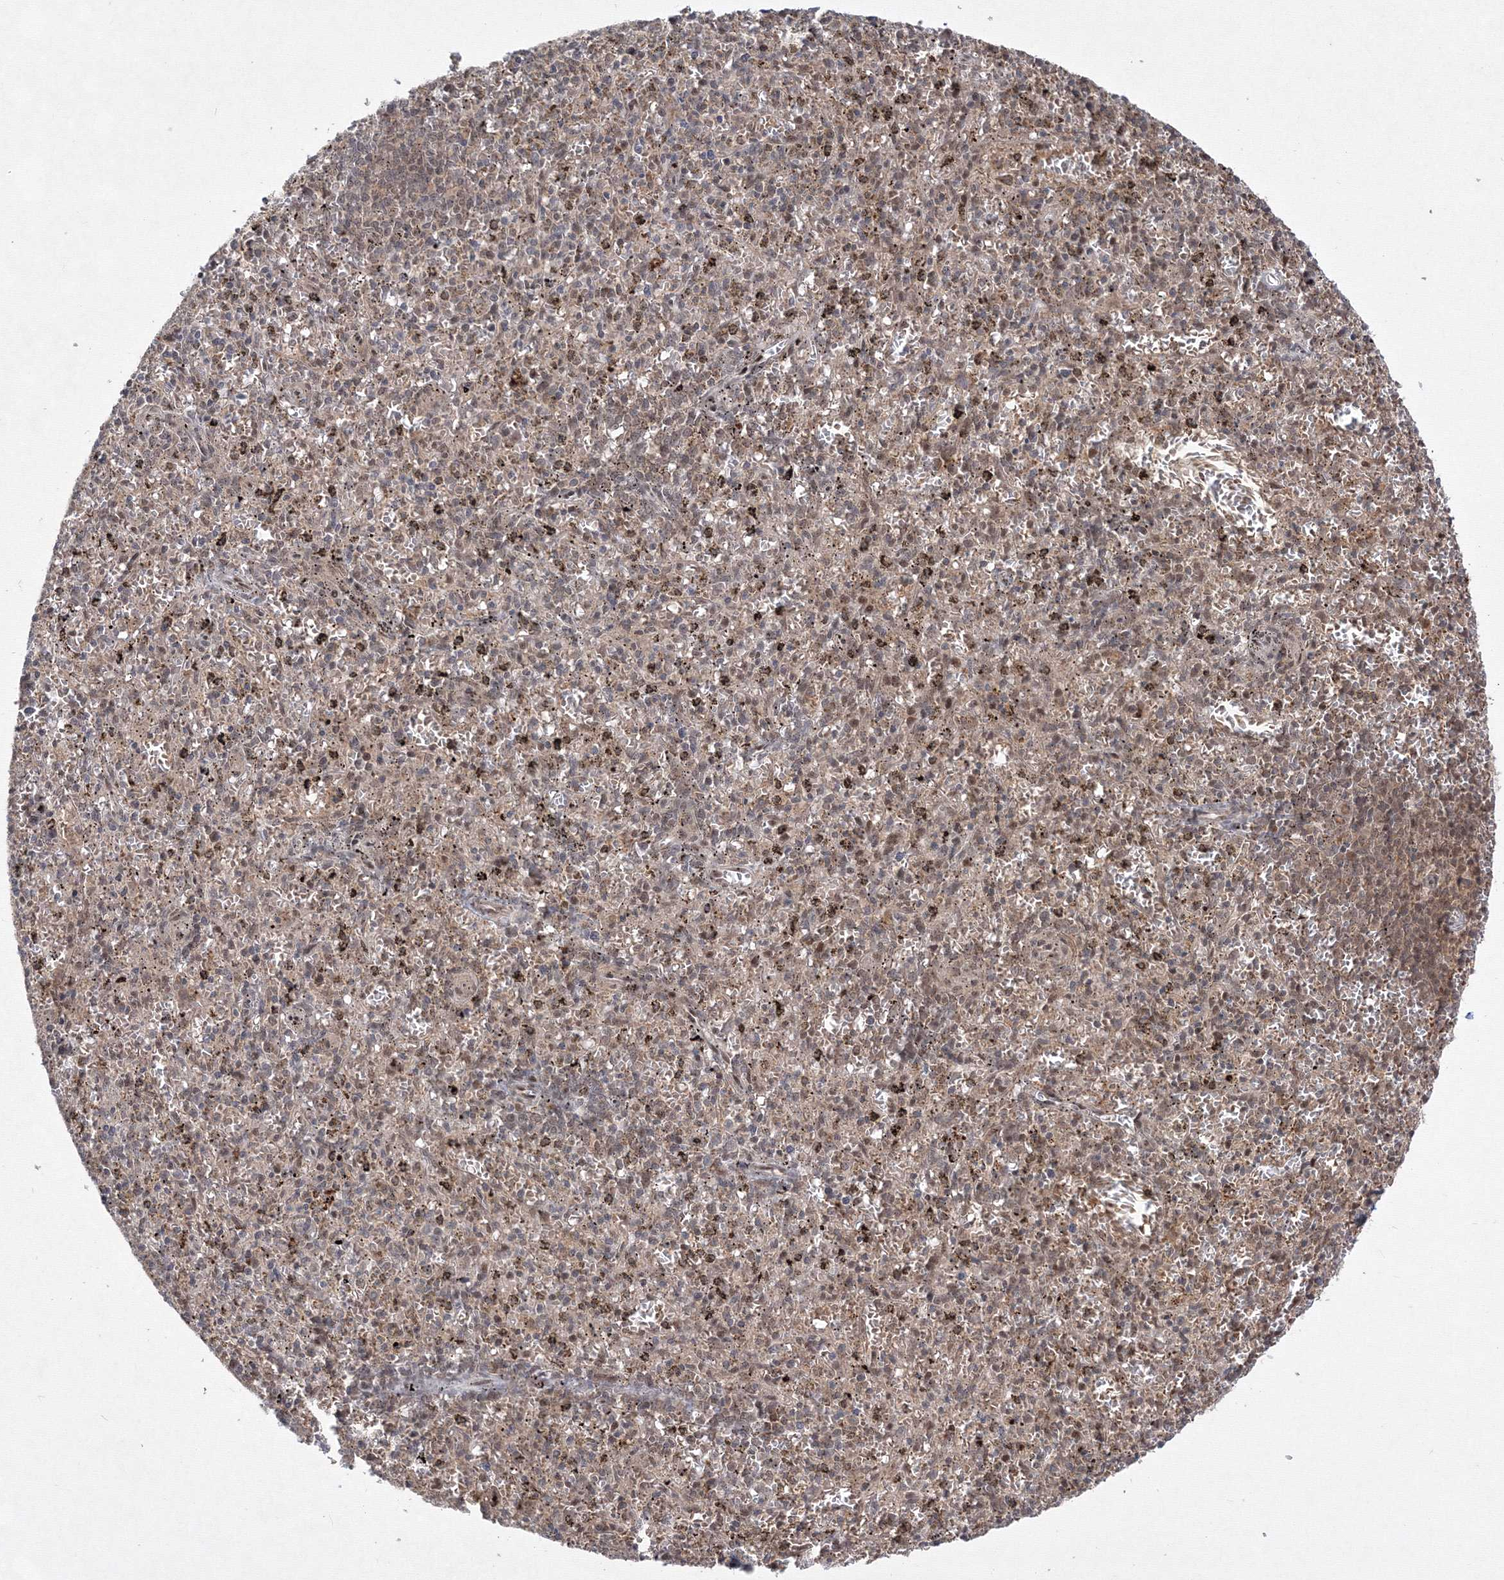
{"staining": {"intensity": "weak", "quantity": "25%-75%", "location": "nuclear"}, "tissue": "spleen", "cell_type": "Cells in red pulp", "image_type": "normal", "snomed": [{"axis": "morphology", "description": "Normal tissue, NOS"}, {"axis": "topography", "description": "Spleen"}], "caption": "Immunohistochemical staining of unremarkable spleen exhibits weak nuclear protein positivity in approximately 25%-75% of cells in red pulp. Nuclei are stained in blue.", "gene": "COPS4", "patient": {"sex": "male", "age": 72}}